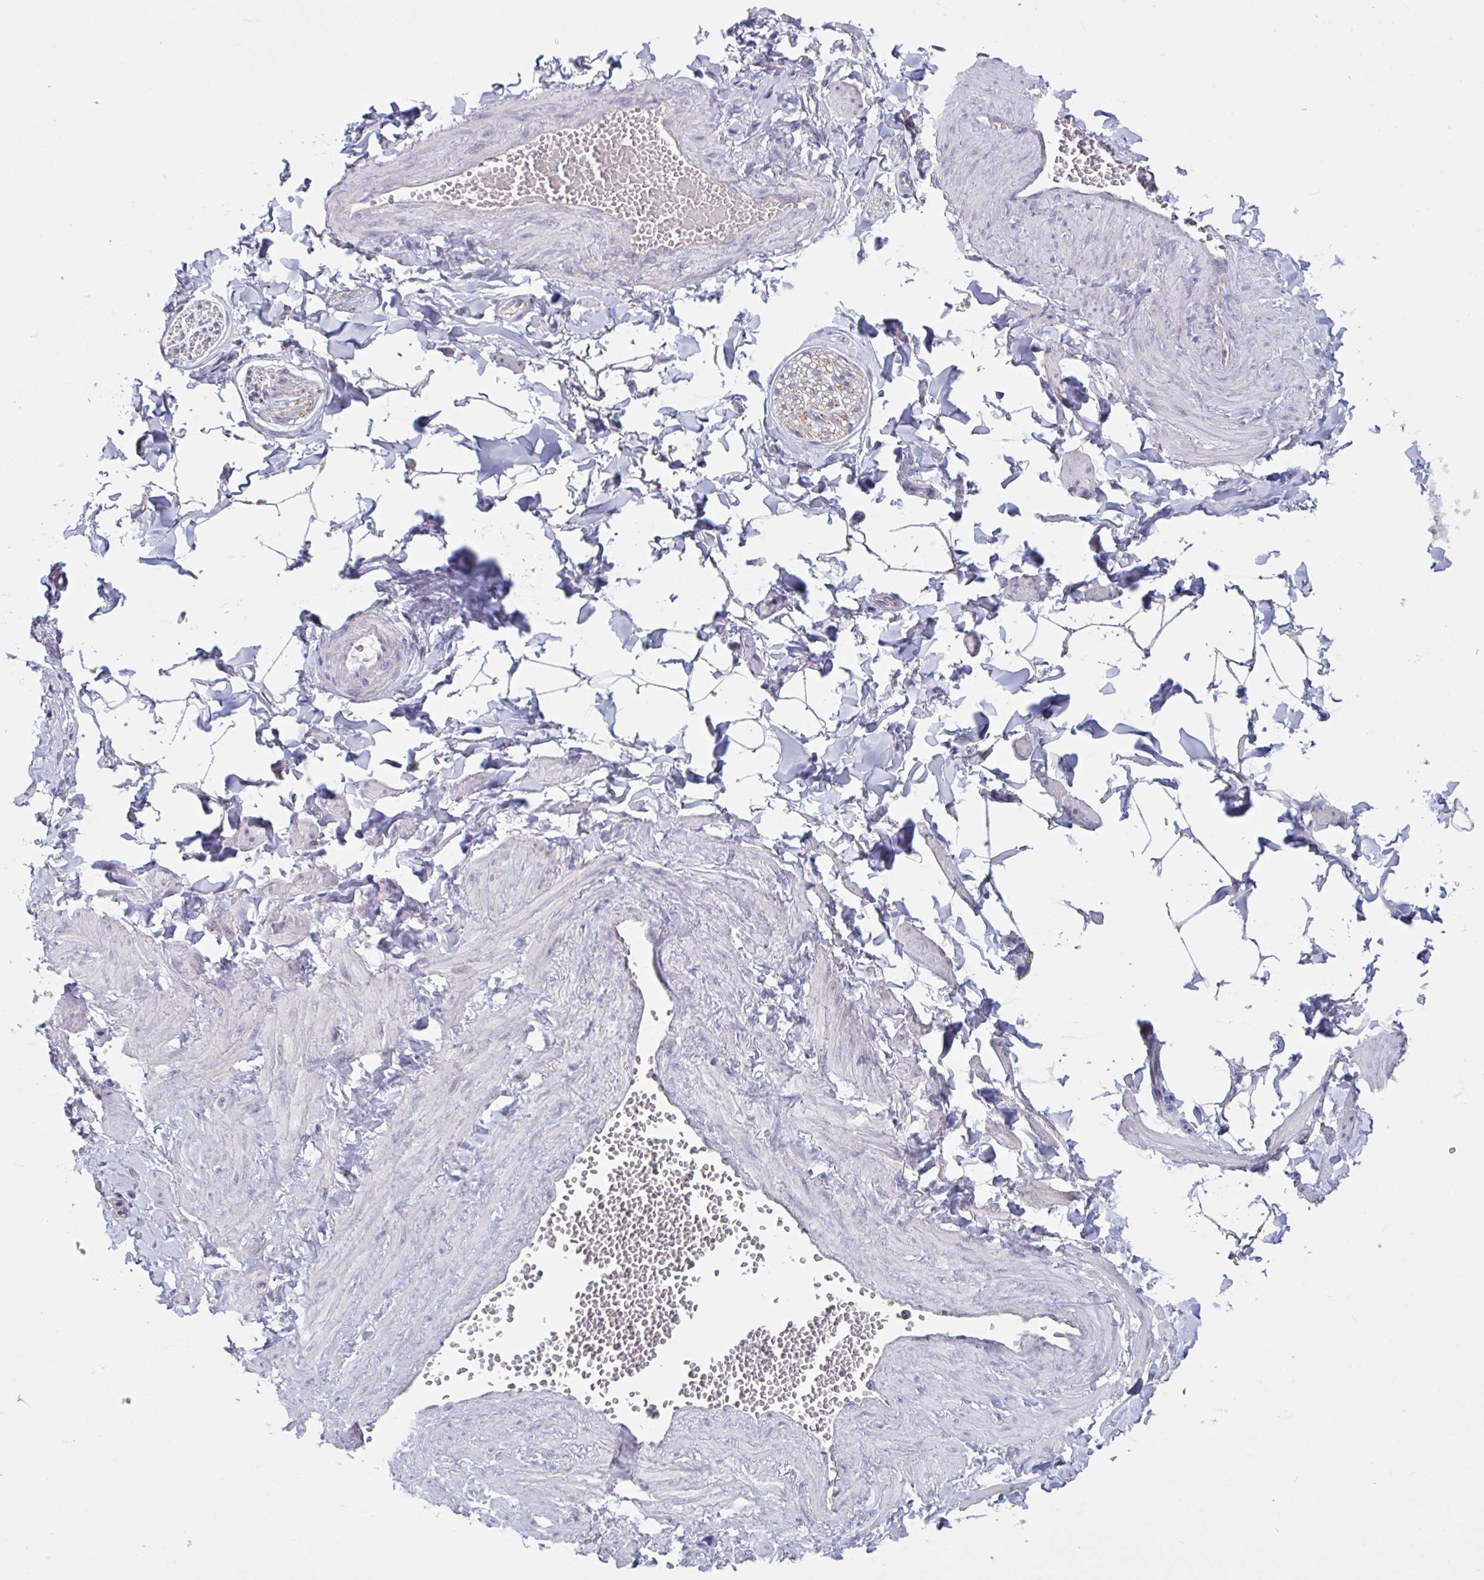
{"staining": {"intensity": "negative", "quantity": "none", "location": "none"}, "tissue": "adipose tissue", "cell_type": "Adipocytes", "image_type": "normal", "snomed": [{"axis": "morphology", "description": "Normal tissue, NOS"}, {"axis": "topography", "description": "Epididymis"}, {"axis": "topography", "description": "Peripheral nerve tissue"}], "caption": "This is a micrograph of immunohistochemistry (IHC) staining of benign adipose tissue, which shows no staining in adipocytes. (Brightfield microscopy of DAB immunohistochemistry at high magnification).", "gene": "TANK", "patient": {"sex": "male", "age": 32}}